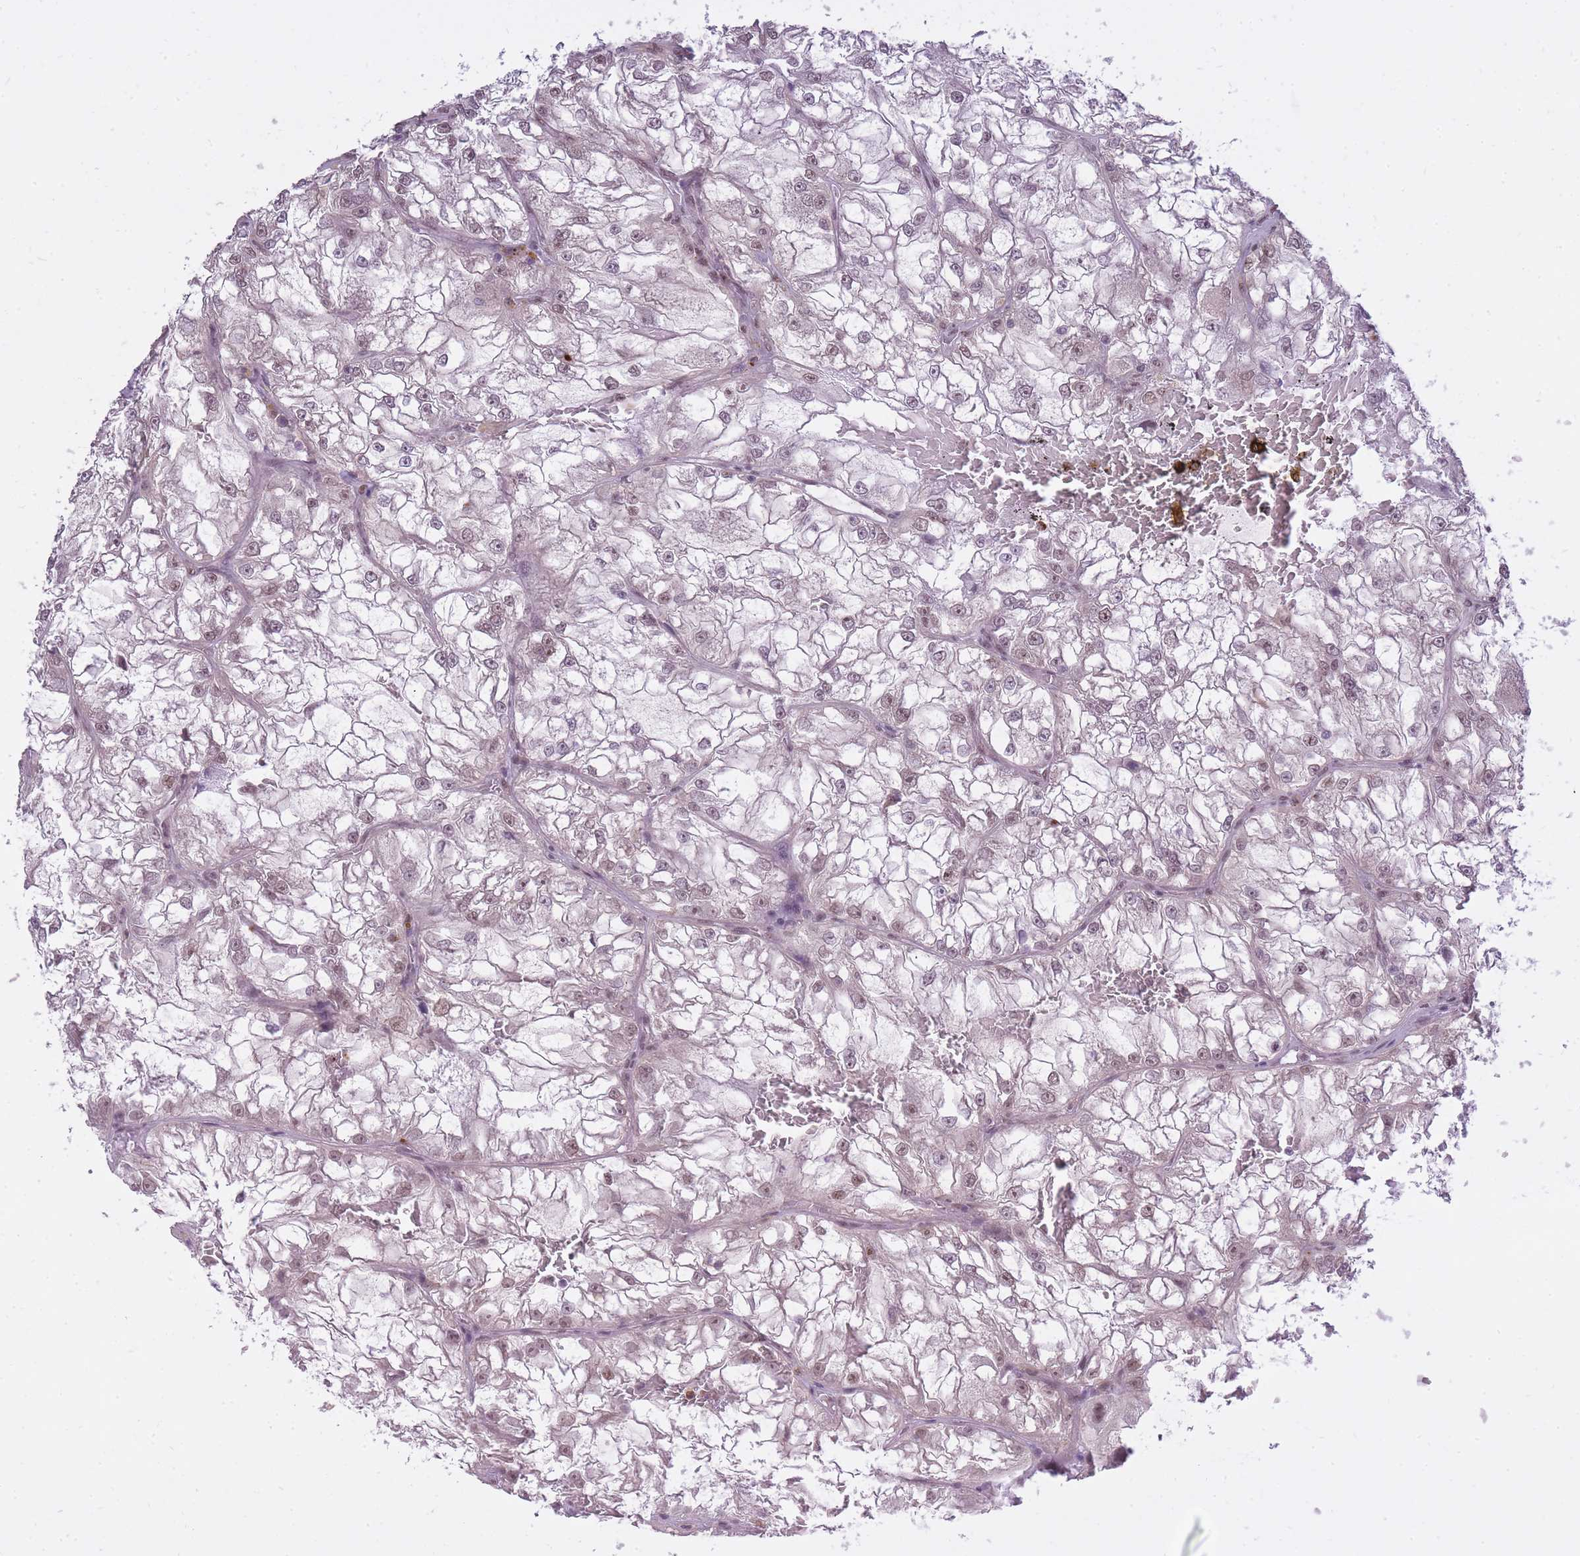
{"staining": {"intensity": "weak", "quantity": "25%-75%", "location": "nuclear"}, "tissue": "renal cancer", "cell_type": "Tumor cells", "image_type": "cancer", "snomed": [{"axis": "morphology", "description": "Adenocarcinoma, NOS"}, {"axis": "topography", "description": "Kidney"}], "caption": "Renal adenocarcinoma was stained to show a protein in brown. There is low levels of weak nuclear expression in about 25%-75% of tumor cells. (Brightfield microscopy of DAB IHC at high magnification).", "gene": "TIGD1", "patient": {"sex": "female", "age": 72}}